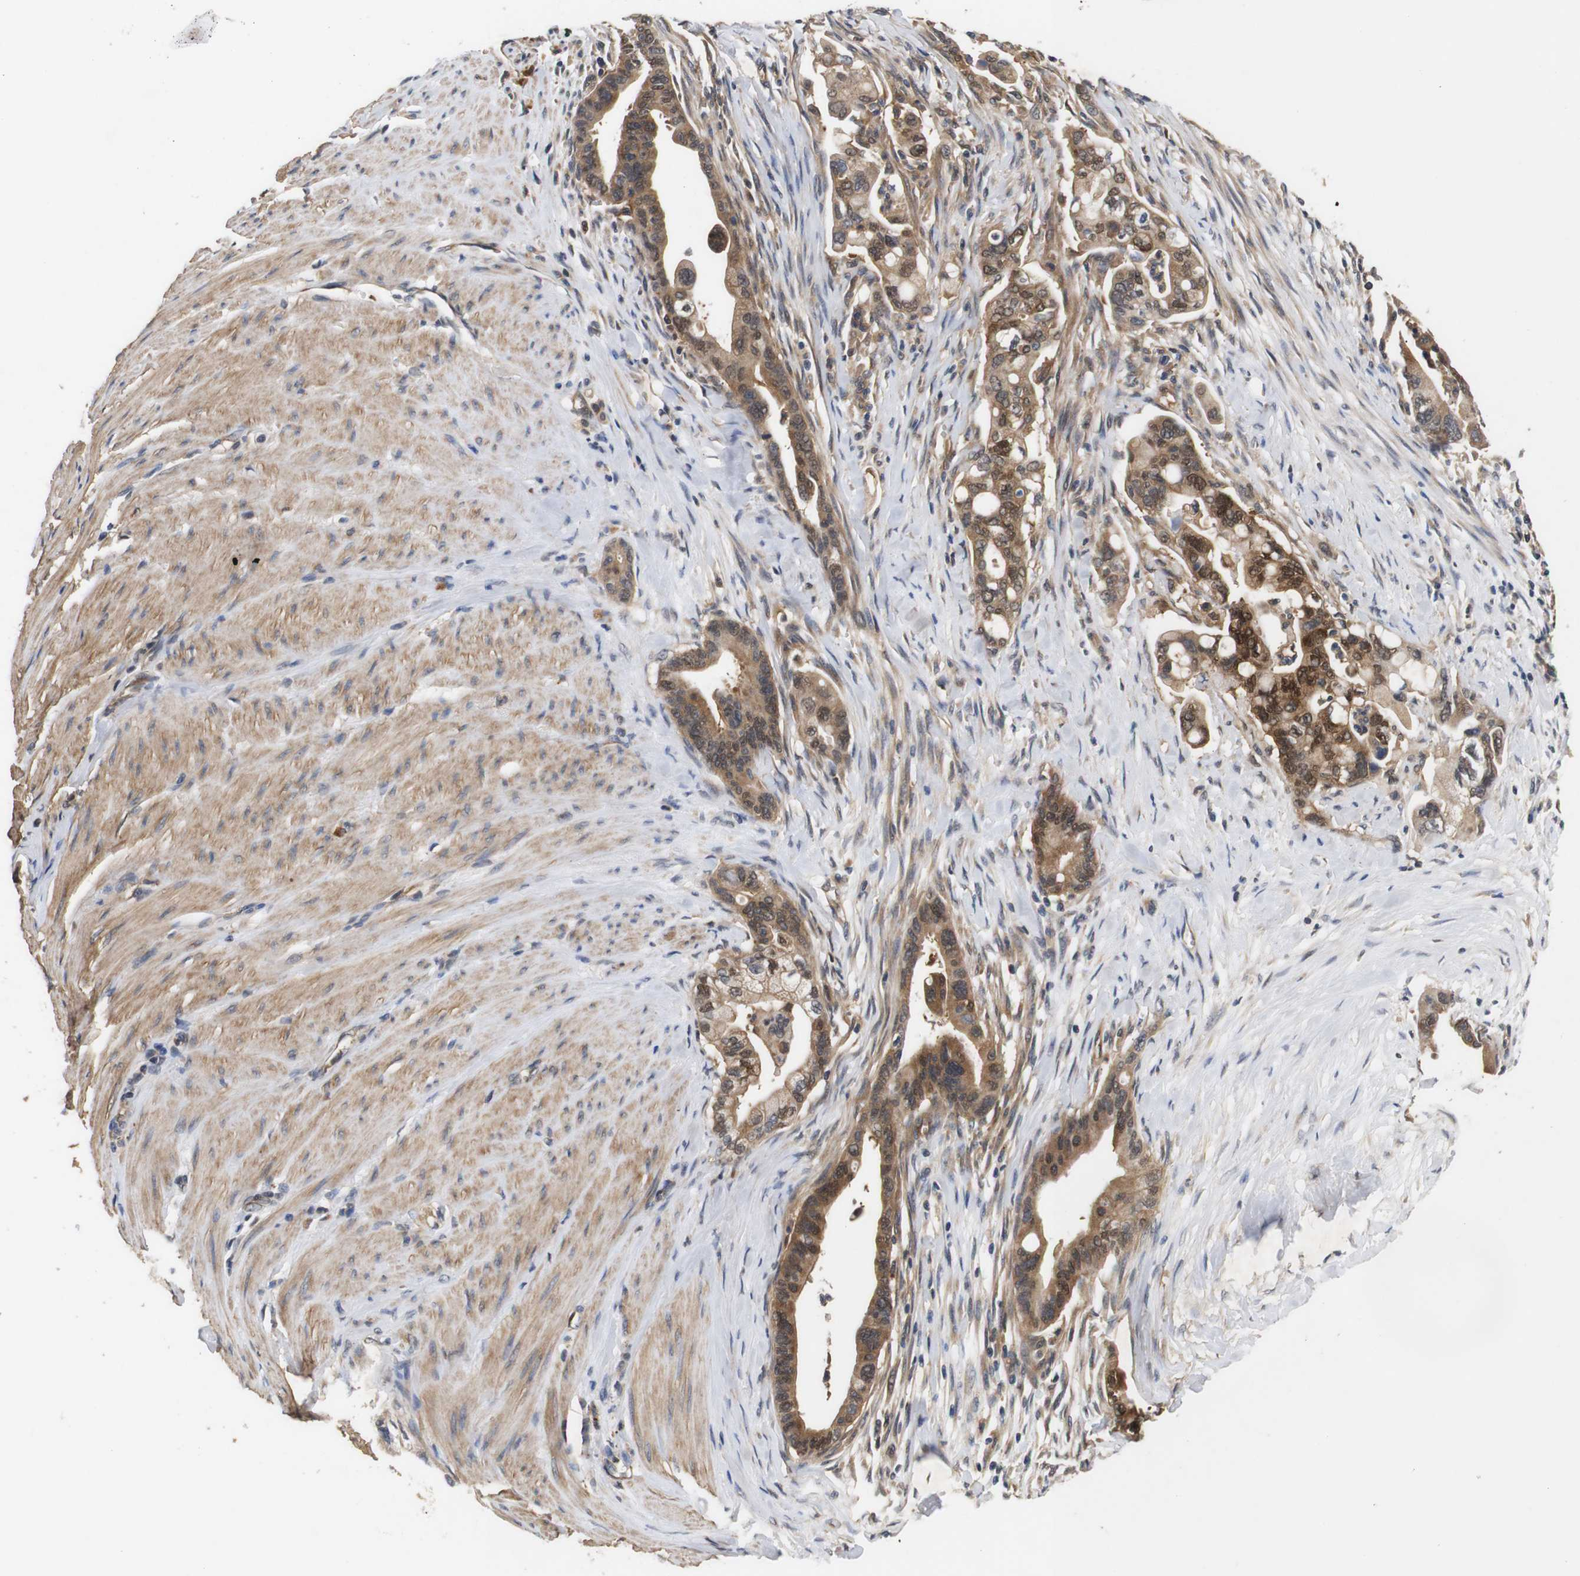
{"staining": {"intensity": "moderate", "quantity": ">75%", "location": "cytoplasmic/membranous"}, "tissue": "pancreatic cancer", "cell_type": "Tumor cells", "image_type": "cancer", "snomed": [{"axis": "morphology", "description": "Adenocarcinoma, NOS"}, {"axis": "topography", "description": "Pancreas"}], "caption": "This photomicrograph demonstrates pancreatic adenocarcinoma stained with immunohistochemistry to label a protein in brown. The cytoplasmic/membranous of tumor cells show moderate positivity for the protein. Nuclei are counter-stained blue.", "gene": "DDR1", "patient": {"sex": "male", "age": 70}}